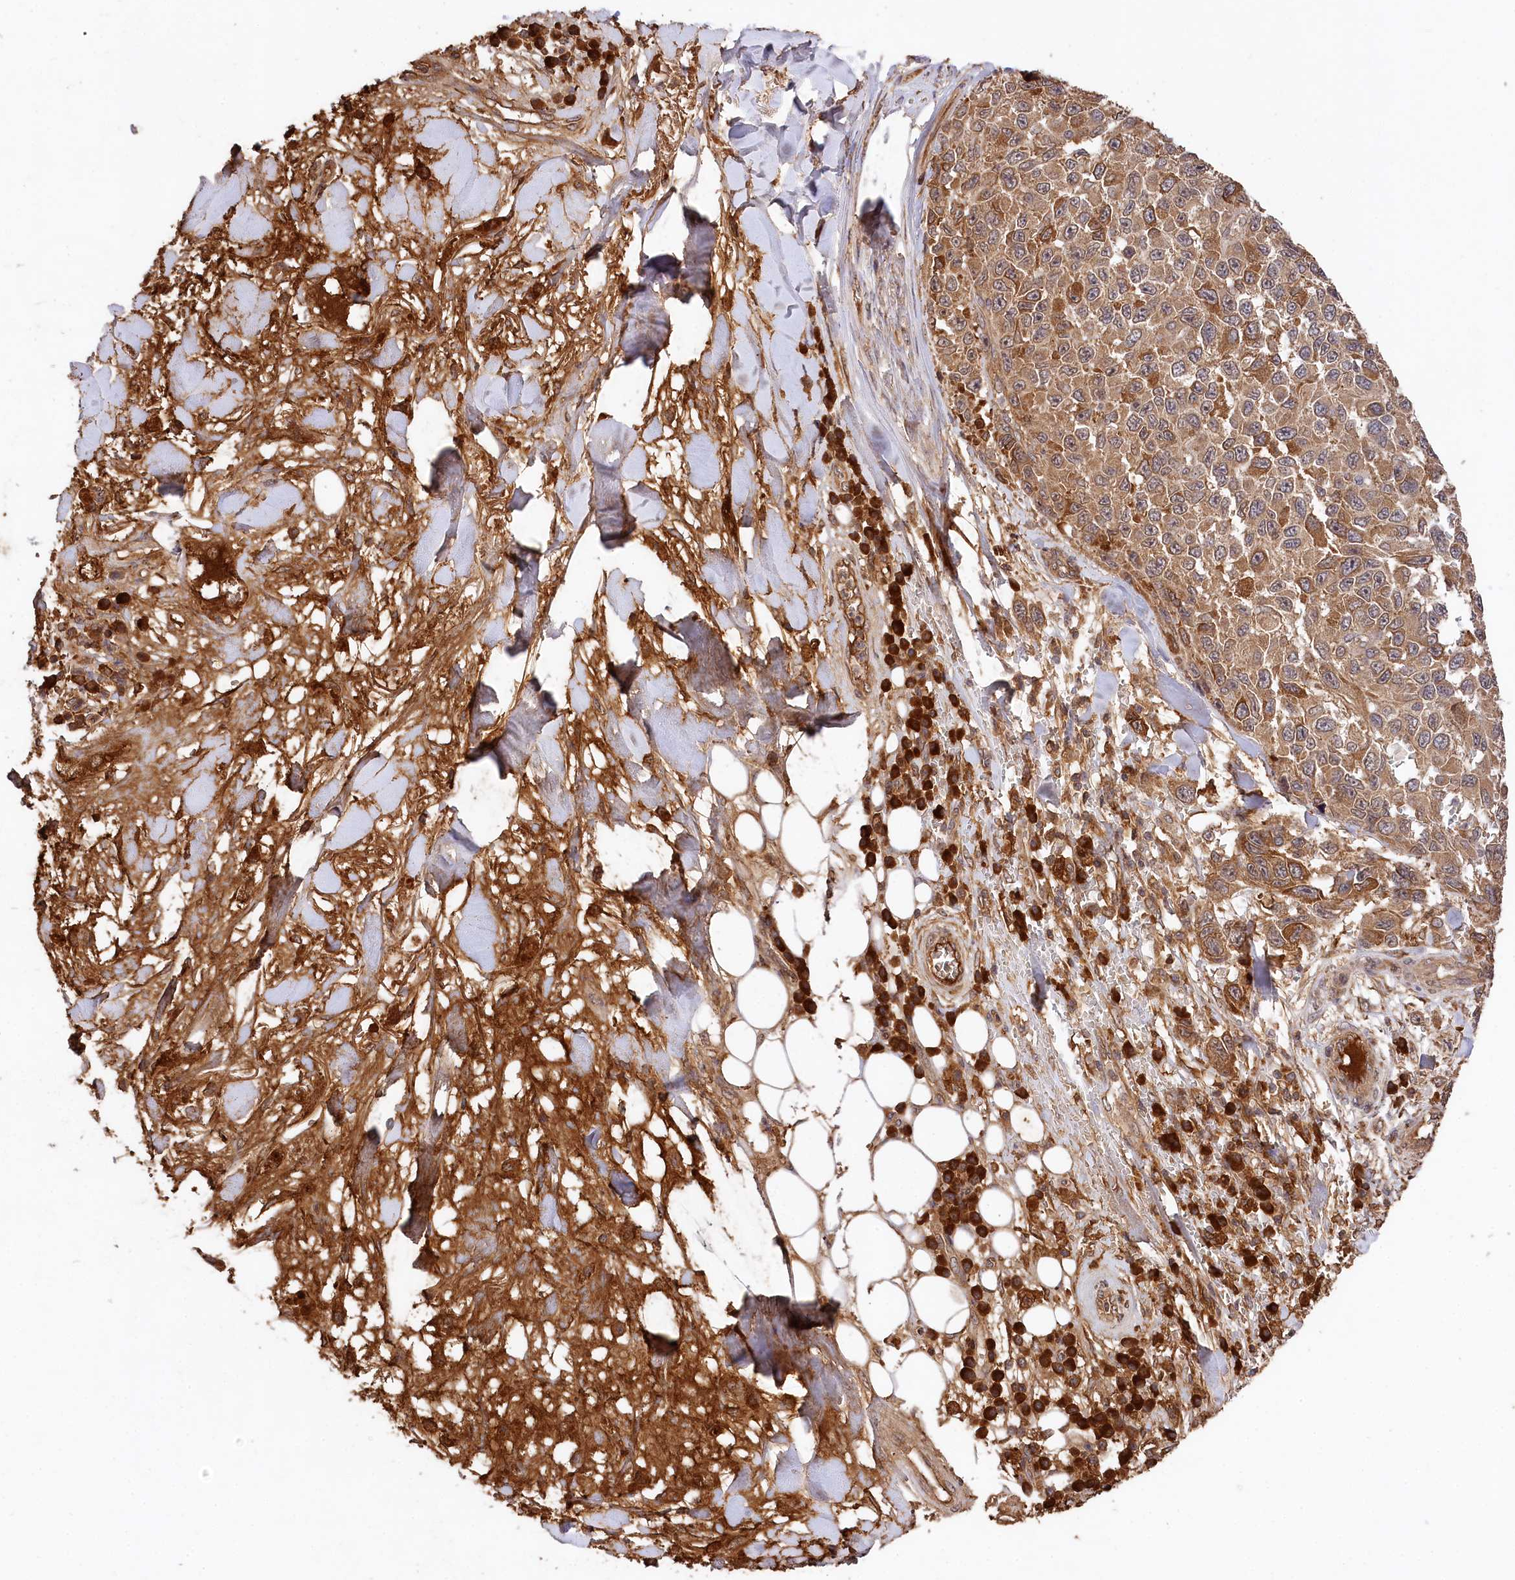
{"staining": {"intensity": "moderate", "quantity": ">75%", "location": "cytoplasmic/membranous"}, "tissue": "melanoma", "cell_type": "Tumor cells", "image_type": "cancer", "snomed": [{"axis": "morphology", "description": "Normal tissue, NOS"}, {"axis": "morphology", "description": "Malignant melanoma, NOS"}, {"axis": "topography", "description": "Skin"}], "caption": "Protein expression by immunohistochemistry displays moderate cytoplasmic/membranous positivity in approximately >75% of tumor cells in melanoma.", "gene": "MCF2L2", "patient": {"sex": "female", "age": 96}}